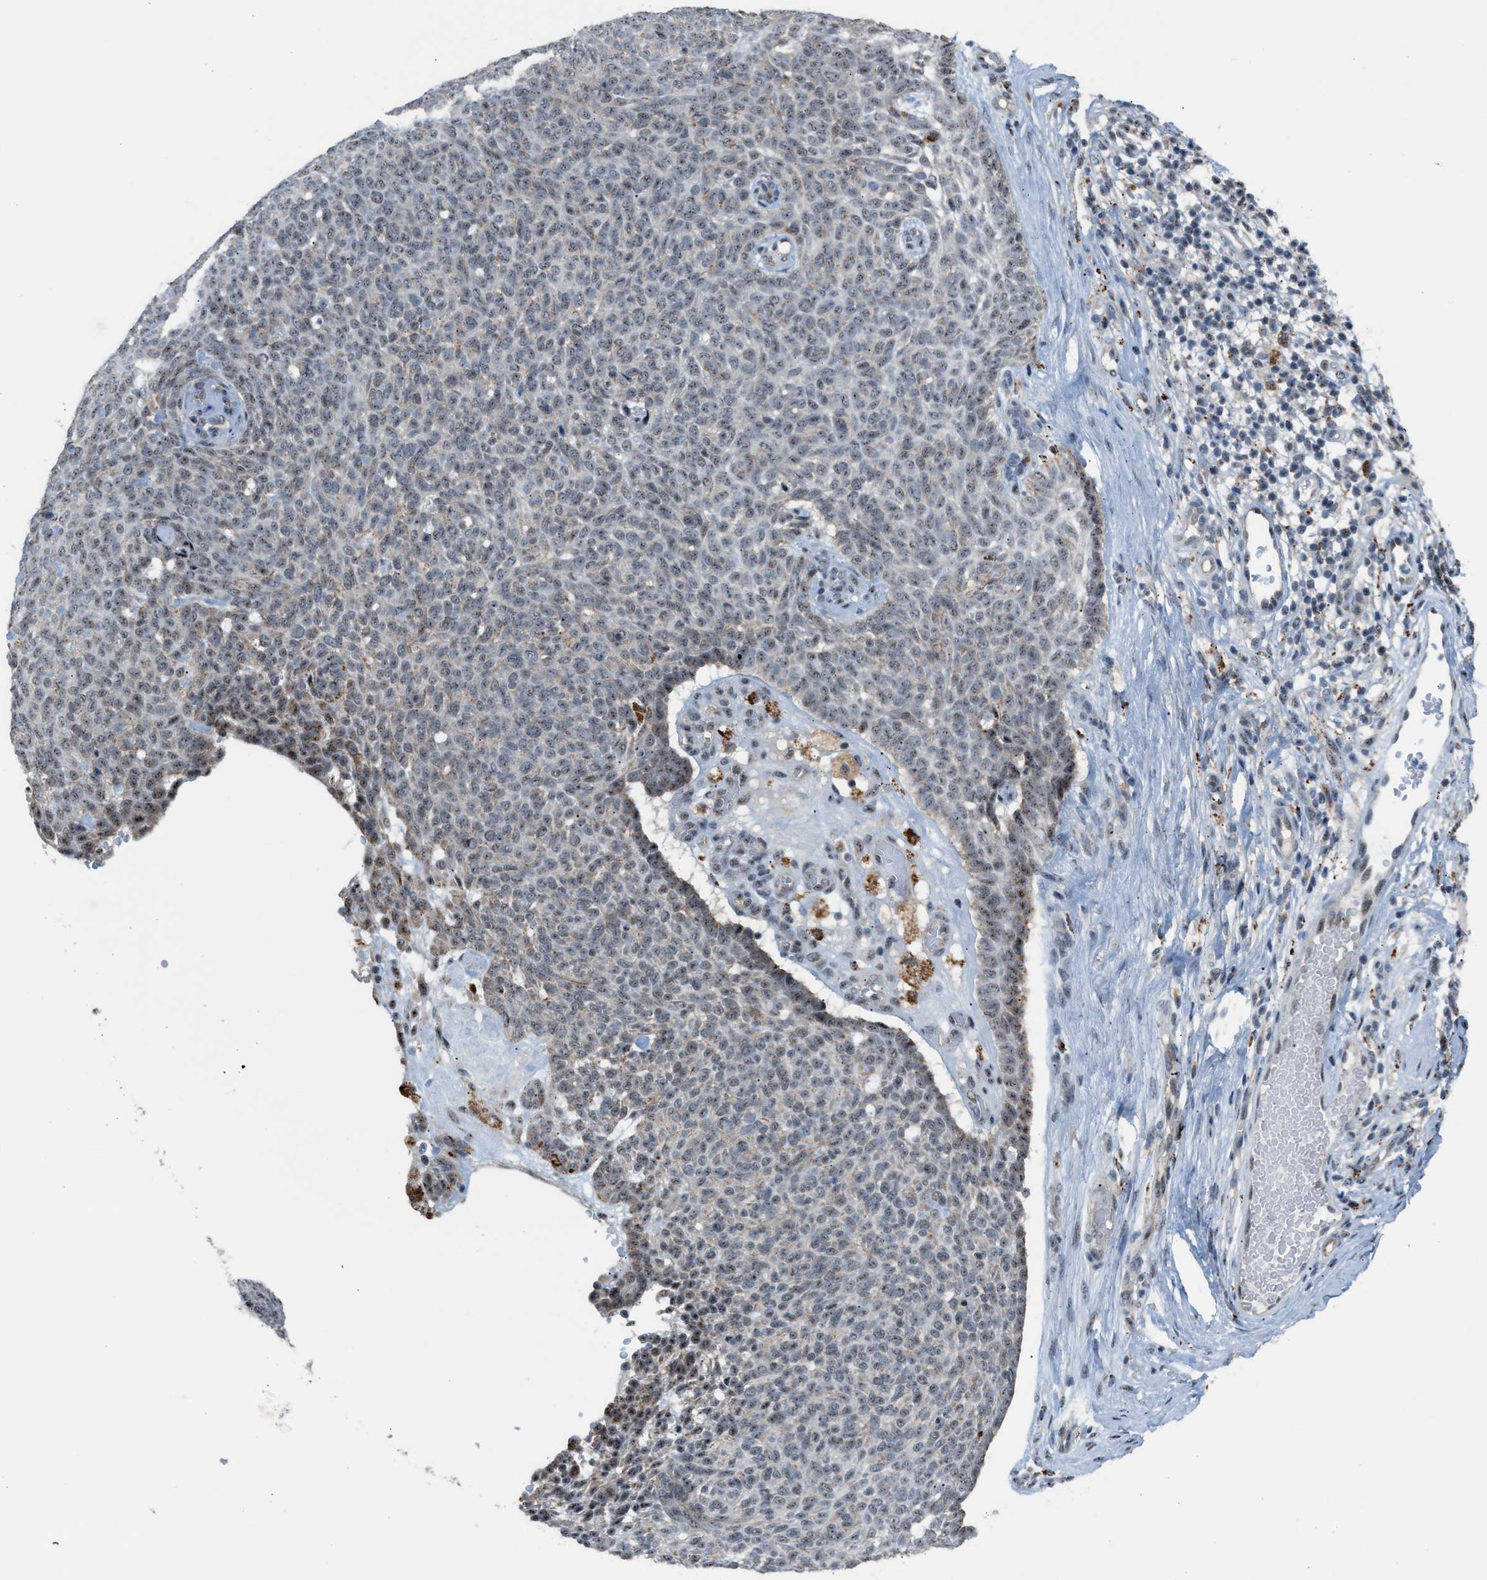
{"staining": {"intensity": "moderate", "quantity": "<25%", "location": "nuclear"}, "tissue": "skin cancer", "cell_type": "Tumor cells", "image_type": "cancer", "snomed": [{"axis": "morphology", "description": "Basal cell carcinoma"}, {"axis": "topography", "description": "Skin"}], "caption": "Immunohistochemistry (DAB) staining of skin basal cell carcinoma shows moderate nuclear protein positivity in approximately <25% of tumor cells. The protein is stained brown, and the nuclei are stained in blue (DAB IHC with brightfield microscopy, high magnification).", "gene": "CENPP", "patient": {"sex": "male", "age": 61}}